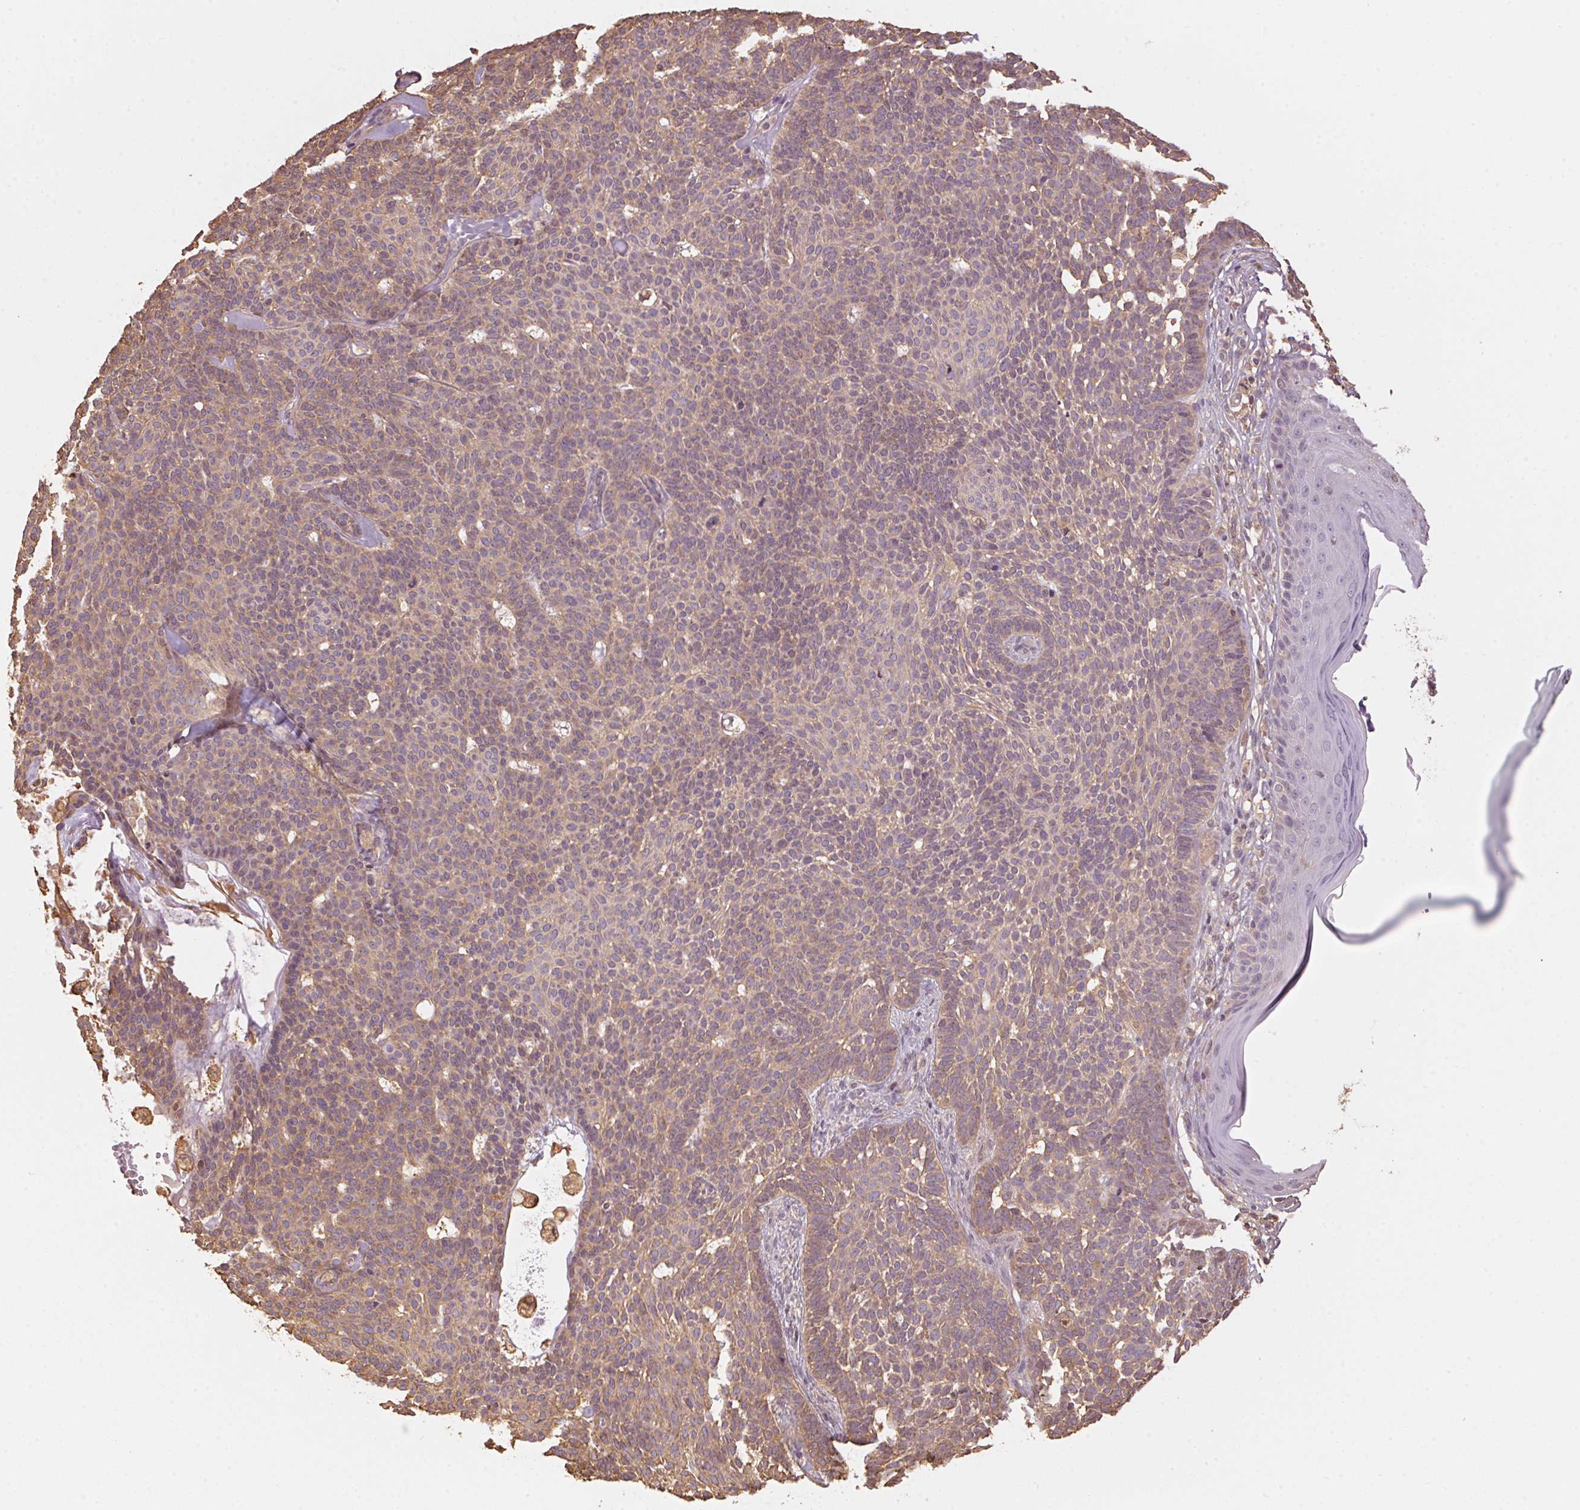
{"staining": {"intensity": "weak", "quantity": ">75%", "location": "cytoplasmic/membranous"}, "tissue": "skin cancer", "cell_type": "Tumor cells", "image_type": "cancer", "snomed": [{"axis": "morphology", "description": "Basal cell carcinoma"}, {"axis": "topography", "description": "Skin"}], "caption": "A brown stain labels weak cytoplasmic/membranous staining of a protein in human skin basal cell carcinoma tumor cells.", "gene": "QDPR", "patient": {"sex": "female", "age": 85}}